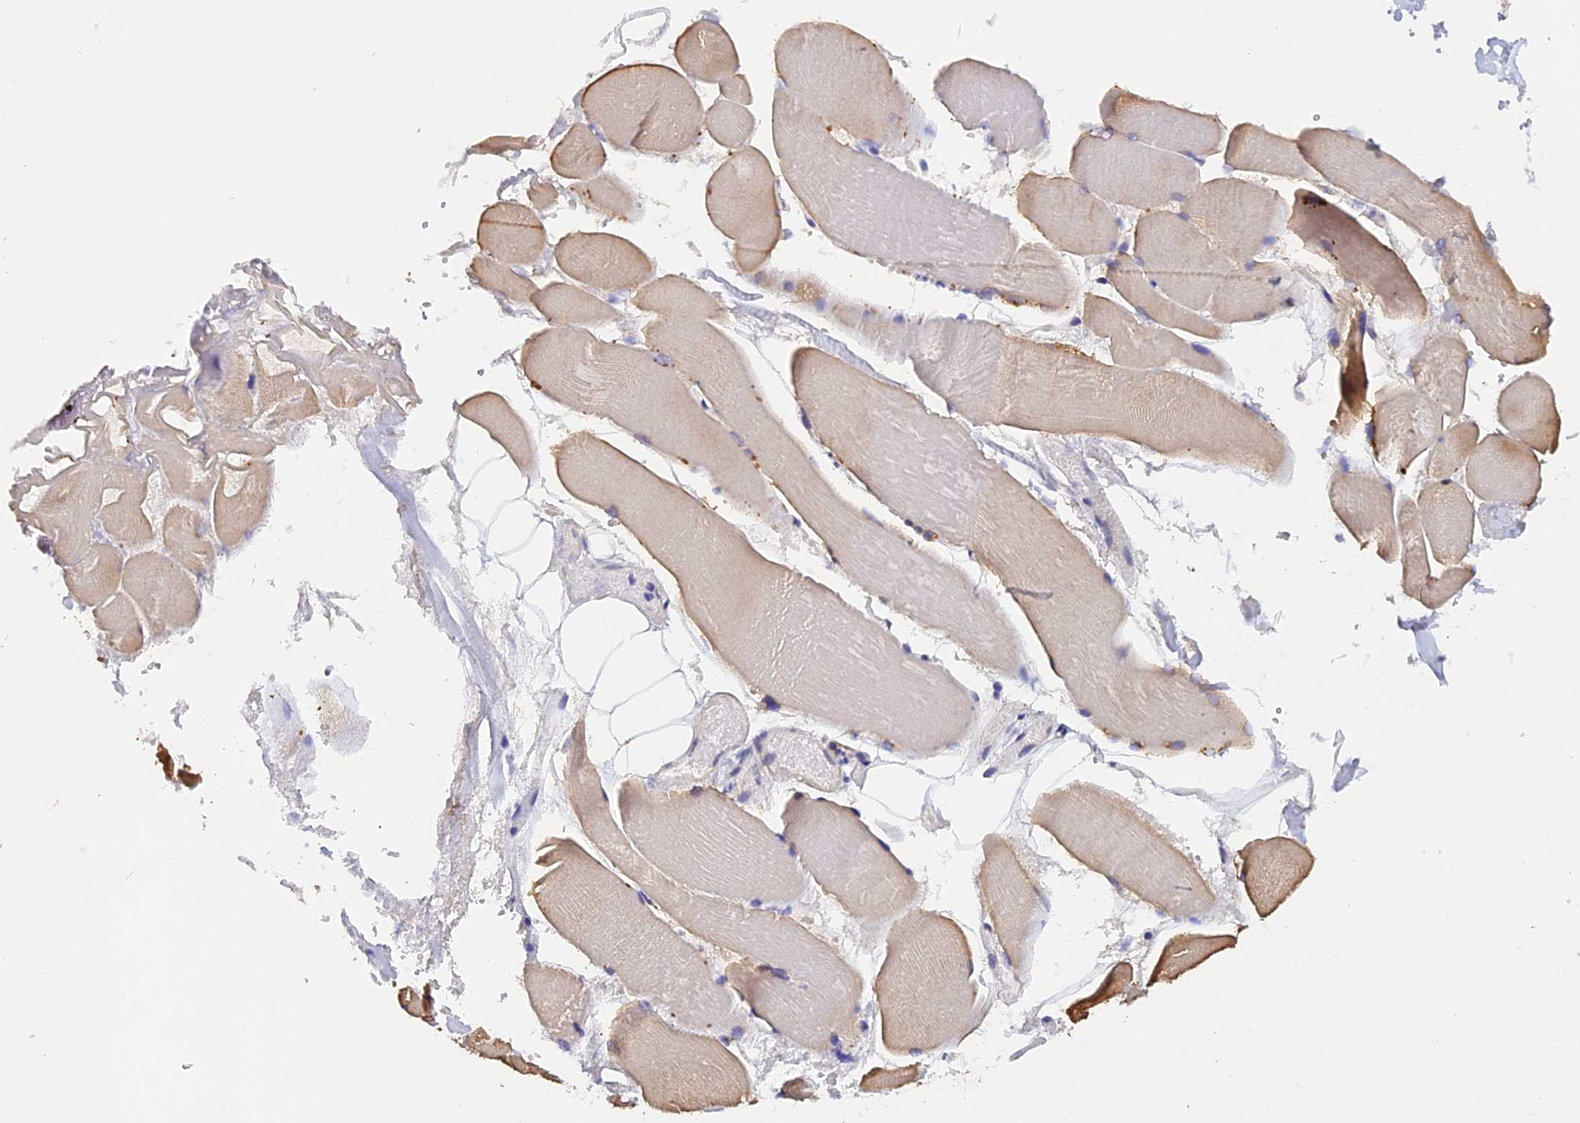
{"staining": {"intensity": "weak", "quantity": "25%-75%", "location": "cytoplasmic/membranous"}, "tissue": "skeletal muscle", "cell_type": "Myocytes", "image_type": "normal", "snomed": [{"axis": "morphology", "description": "Normal tissue, NOS"}, {"axis": "morphology", "description": "Basal cell carcinoma"}, {"axis": "topography", "description": "Skeletal muscle"}], "caption": "Unremarkable skeletal muscle shows weak cytoplasmic/membranous staining in approximately 25%-75% of myocytes, visualized by immunohistochemistry. (brown staining indicates protein expression, while blue staining denotes nuclei).", "gene": "GNPTAB", "patient": {"sex": "female", "age": 64}}